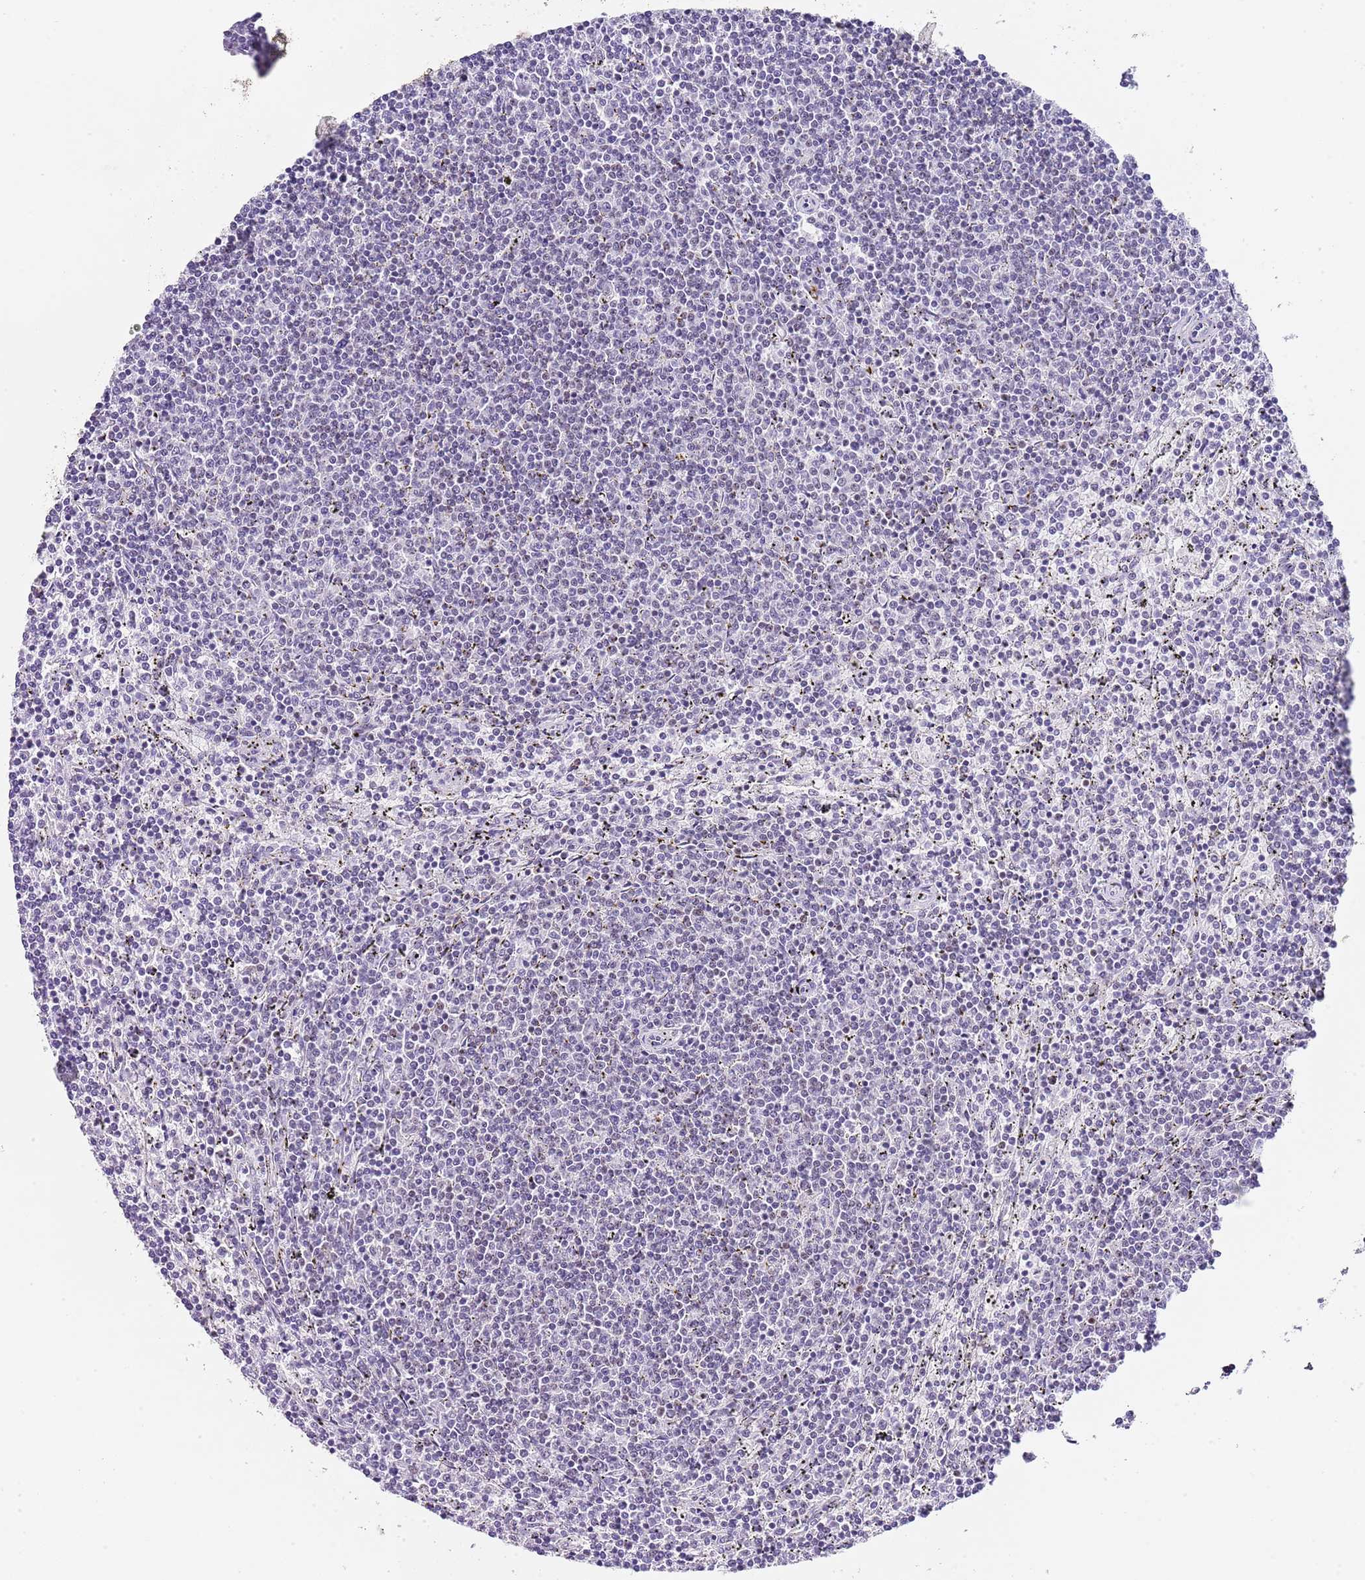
{"staining": {"intensity": "negative", "quantity": "none", "location": "none"}, "tissue": "lymphoma", "cell_type": "Tumor cells", "image_type": "cancer", "snomed": [{"axis": "morphology", "description": "Malignant lymphoma, non-Hodgkin's type, Low grade"}, {"axis": "topography", "description": "Spleen"}], "caption": "The image demonstrates no significant staining in tumor cells of malignant lymphoma, non-Hodgkin's type (low-grade).", "gene": "NOP56", "patient": {"sex": "female", "age": 50}}